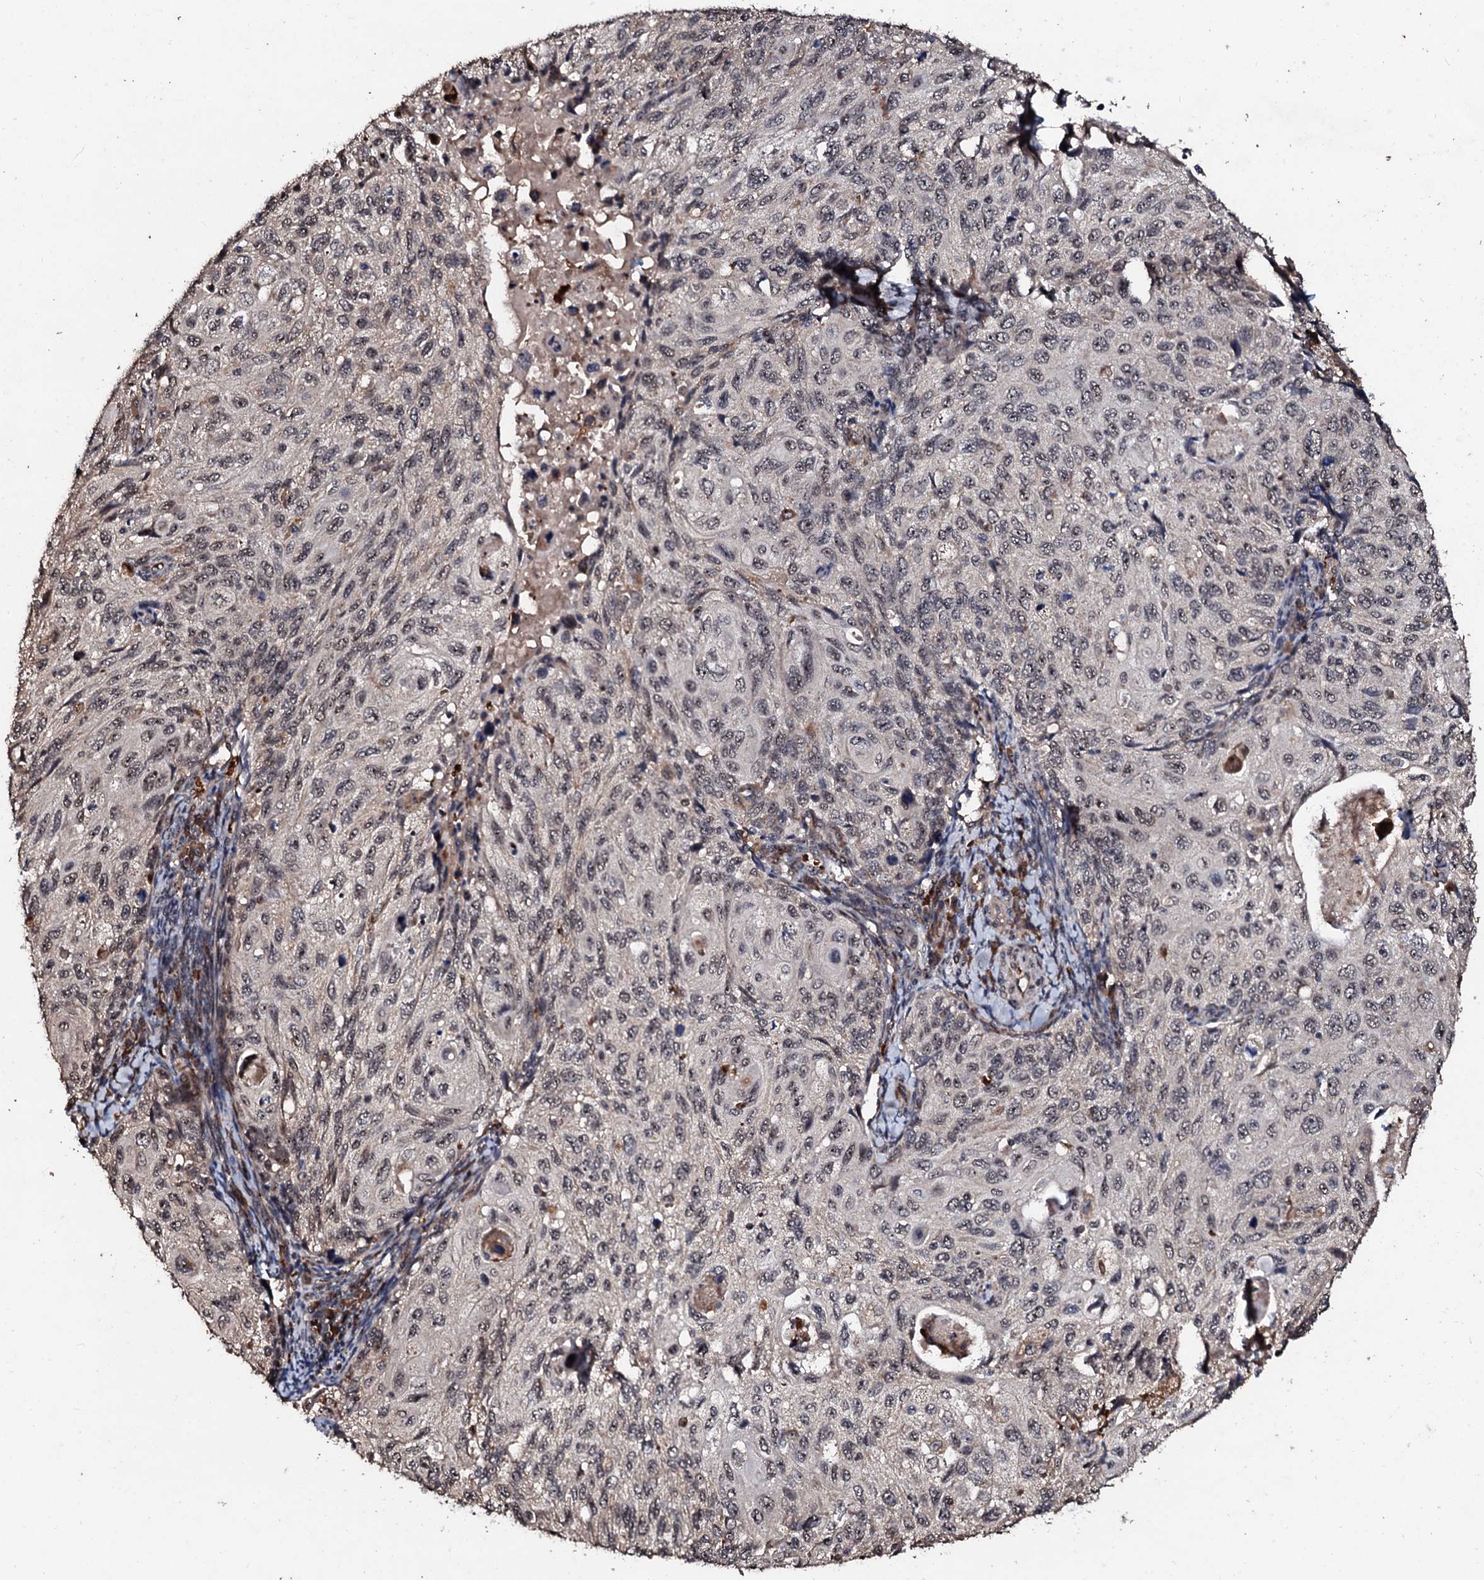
{"staining": {"intensity": "weak", "quantity": ">75%", "location": "nuclear"}, "tissue": "cervical cancer", "cell_type": "Tumor cells", "image_type": "cancer", "snomed": [{"axis": "morphology", "description": "Squamous cell carcinoma, NOS"}, {"axis": "topography", "description": "Cervix"}], "caption": "Approximately >75% of tumor cells in cervical cancer (squamous cell carcinoma) demonstrate weak nuclear protein positivity as visualized by brown immunohistochemical staining.", "gene": "SUPT7L", "patient": {"sex": "female", "age": 70}}